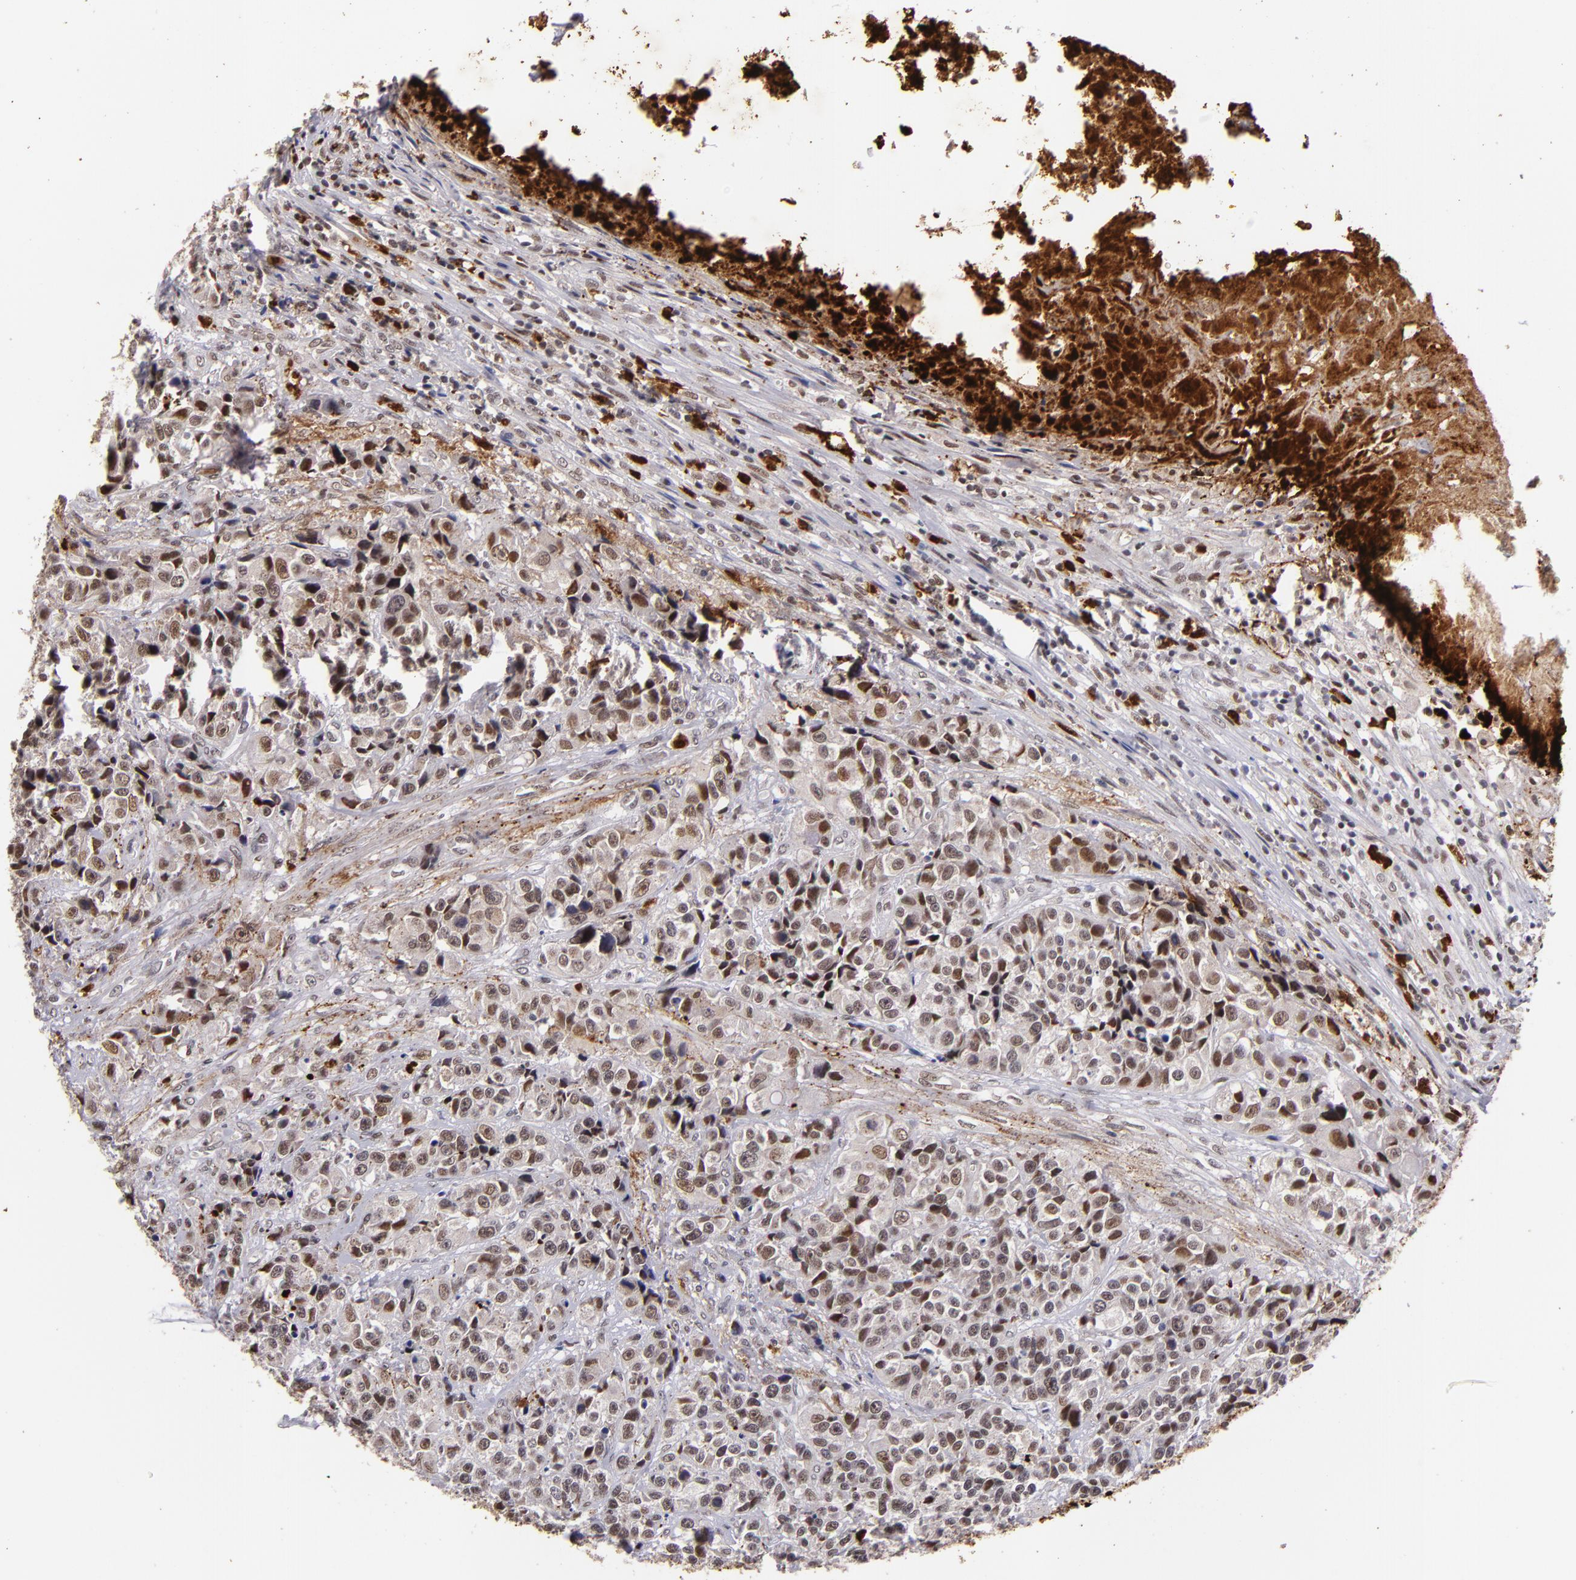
{"staining": {"intensity": "moderate", "quantity": "25%-75%", "location": "nuclear"}, "tissue": "urothelial cancer", "cell_type": "Tumor cells", "image_type": "cancer", "snomed": [{"axis": "morphology", "description": "Urothelial carcinoma, High grade"}, {"axis": "topography", "description": "Urinary bladder"}], "caption": "Brown immunohistochemical staining in human high-grade urothelial carcinoma demonstrates moderate nuclear staining in about 25%-75% of tumor cells. The staining is performed using DAB brown chromogen to label protein expression. The nuclei are counter-stained blue using hematoxylin.", "gene": "RXRG", "patient": {"sex": "female", "age": 81}}